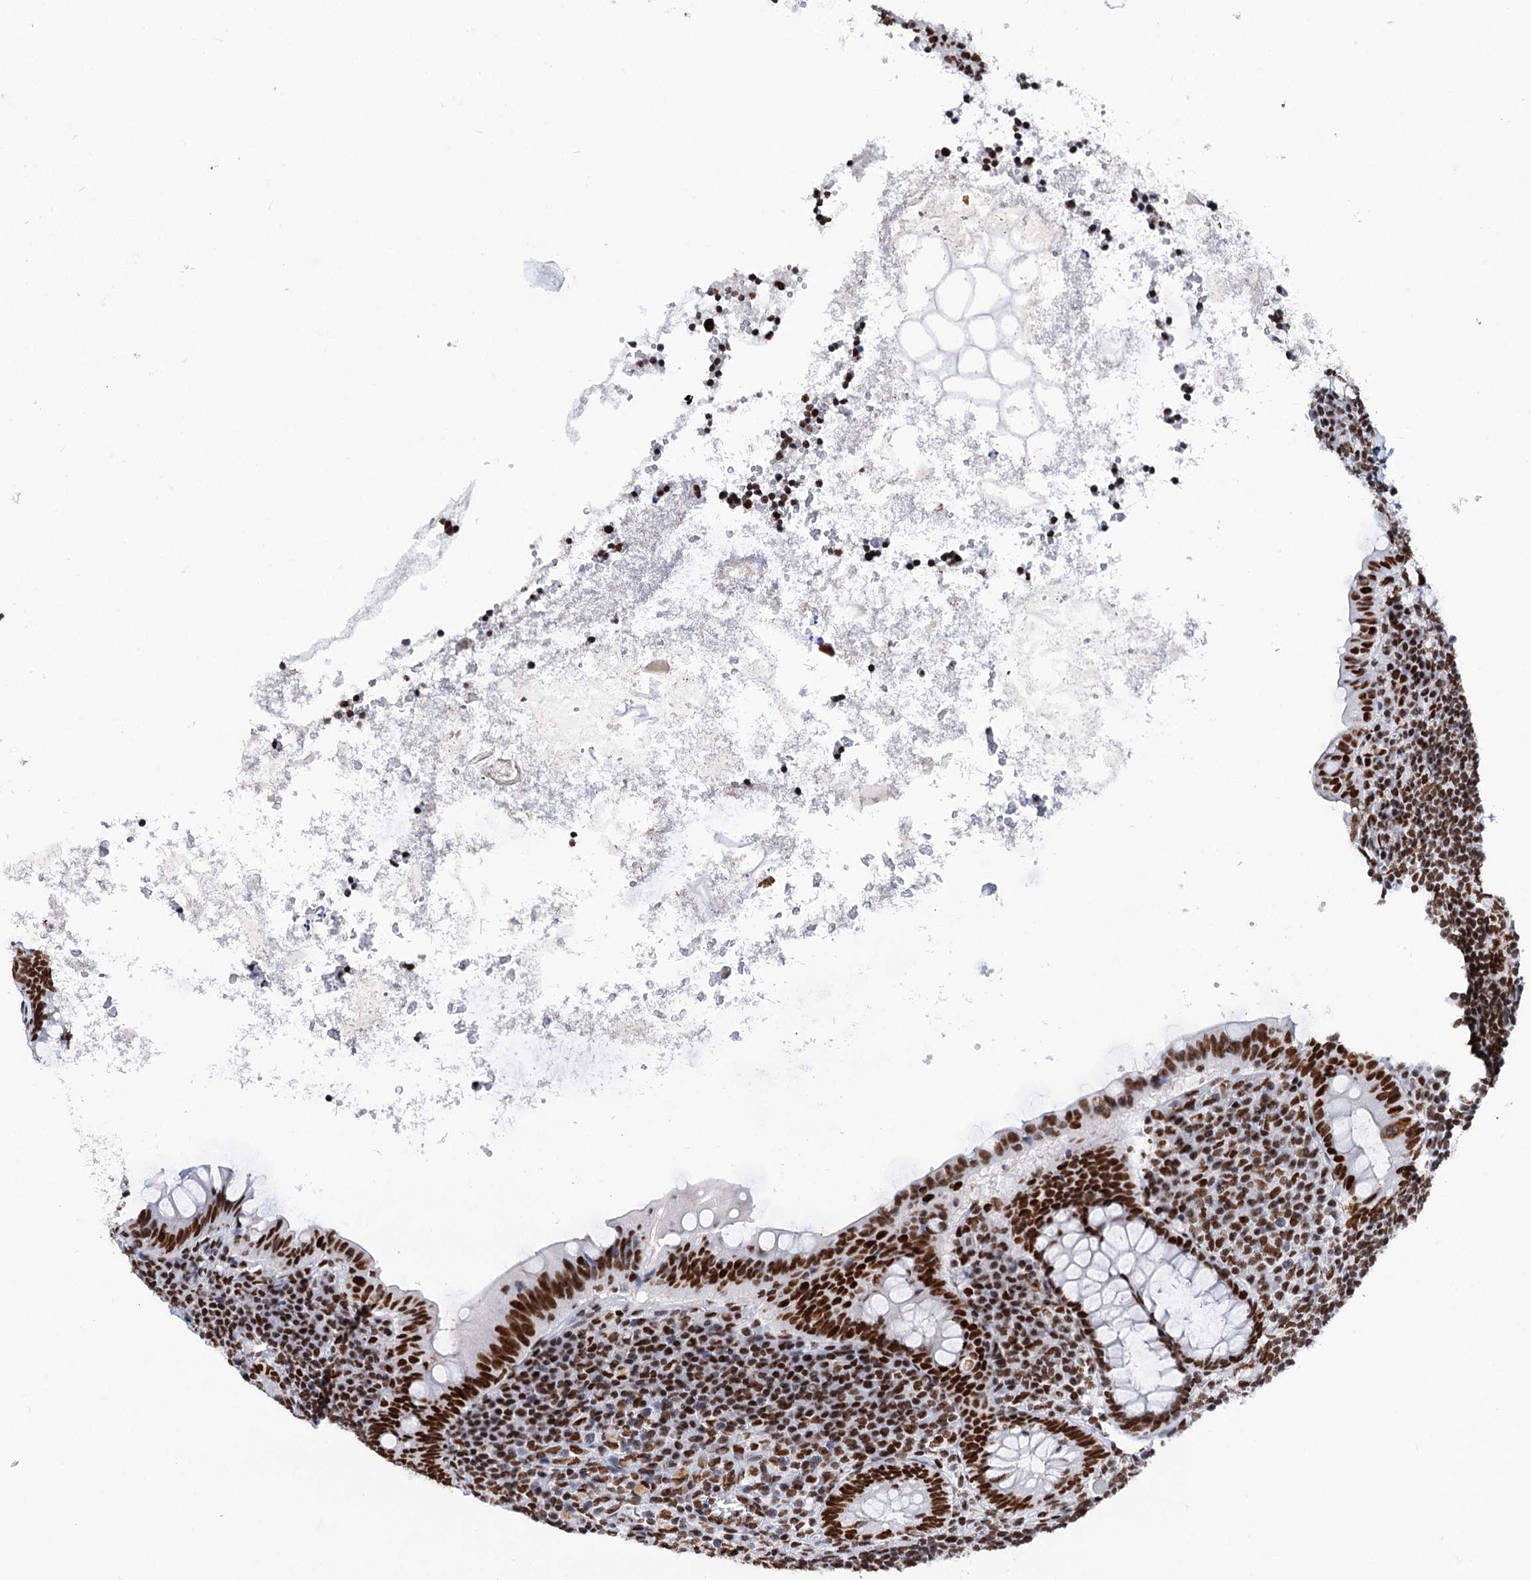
{"staining": {"intensity": "strong", "quantity": ">75%", "location": "nuclear"}, "tissue": "appendix", "cell_type": "Glandular cells", "image_type": "normal", "snomed": [{"axis": "morphology", "description": "Normal tissue, NOS"}, {"axis": "topography", "description": "Appendix"}], "caption": "A brown stain highlights strong nuclear expression of a protein in glandular cells of benign human appendix. (Brightfield microscopy of DAB IHC at high magnification).", "gene": "MATR3", "patient": {"sex": "female", "age": 33}}